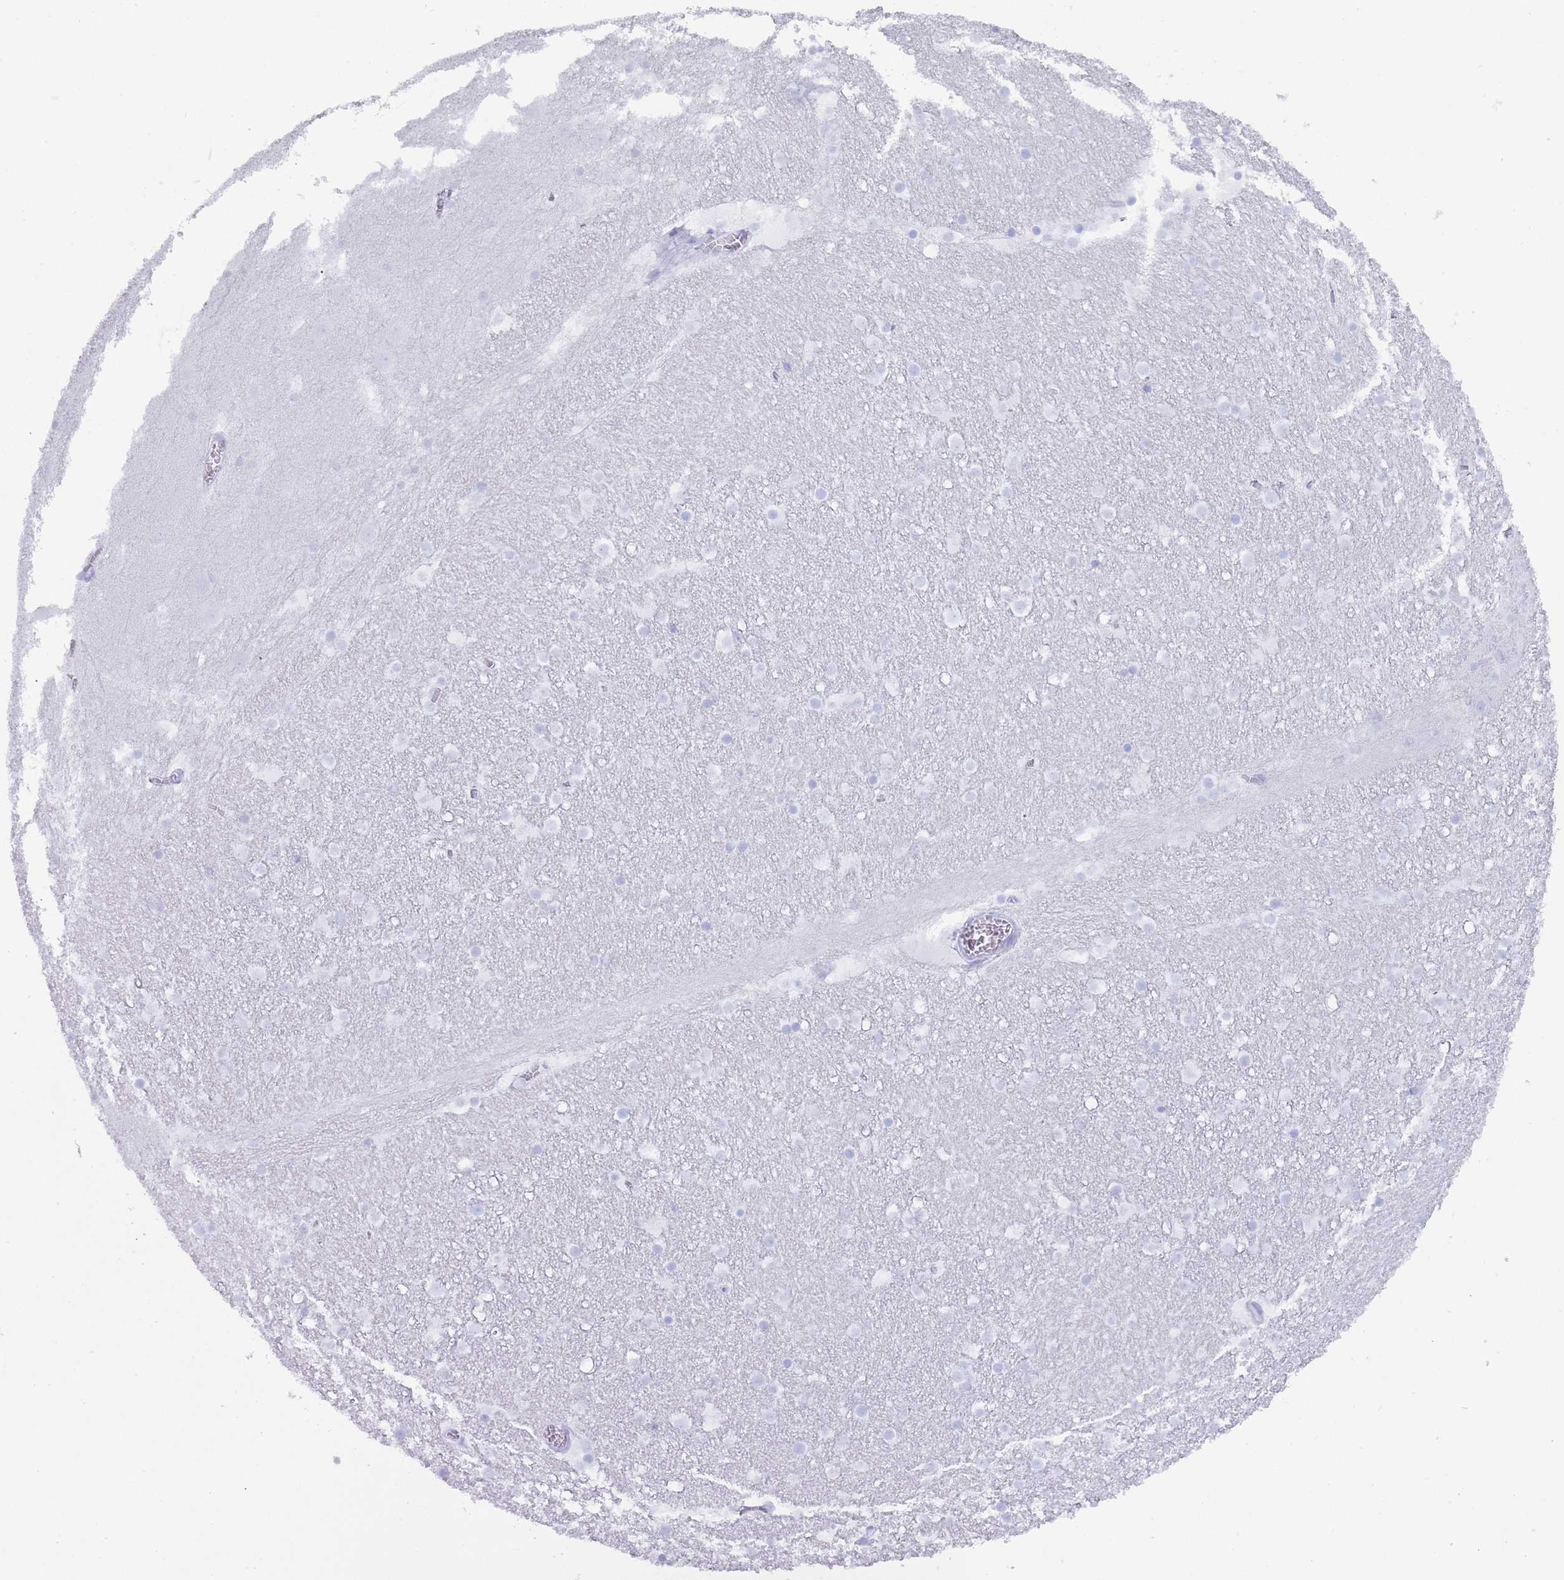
{"staining": {"intensity": "negative", "quantity": "none", "location": "none"}, "tissue": "caudate", "cell_type": "Glial cells", "image_type": "normal", "snomed": [{"axis": "morphology", "description": "Normal tissue, NOS"}, {"axis": "topography", "description": "Lateral ventricle wall"}], "caption": "Benign caudate was stained to show a protein in brown. There is no significant staining in glial cells.", "gene": "MYADML2", "patient": {"sex": "male", "age": 45}}